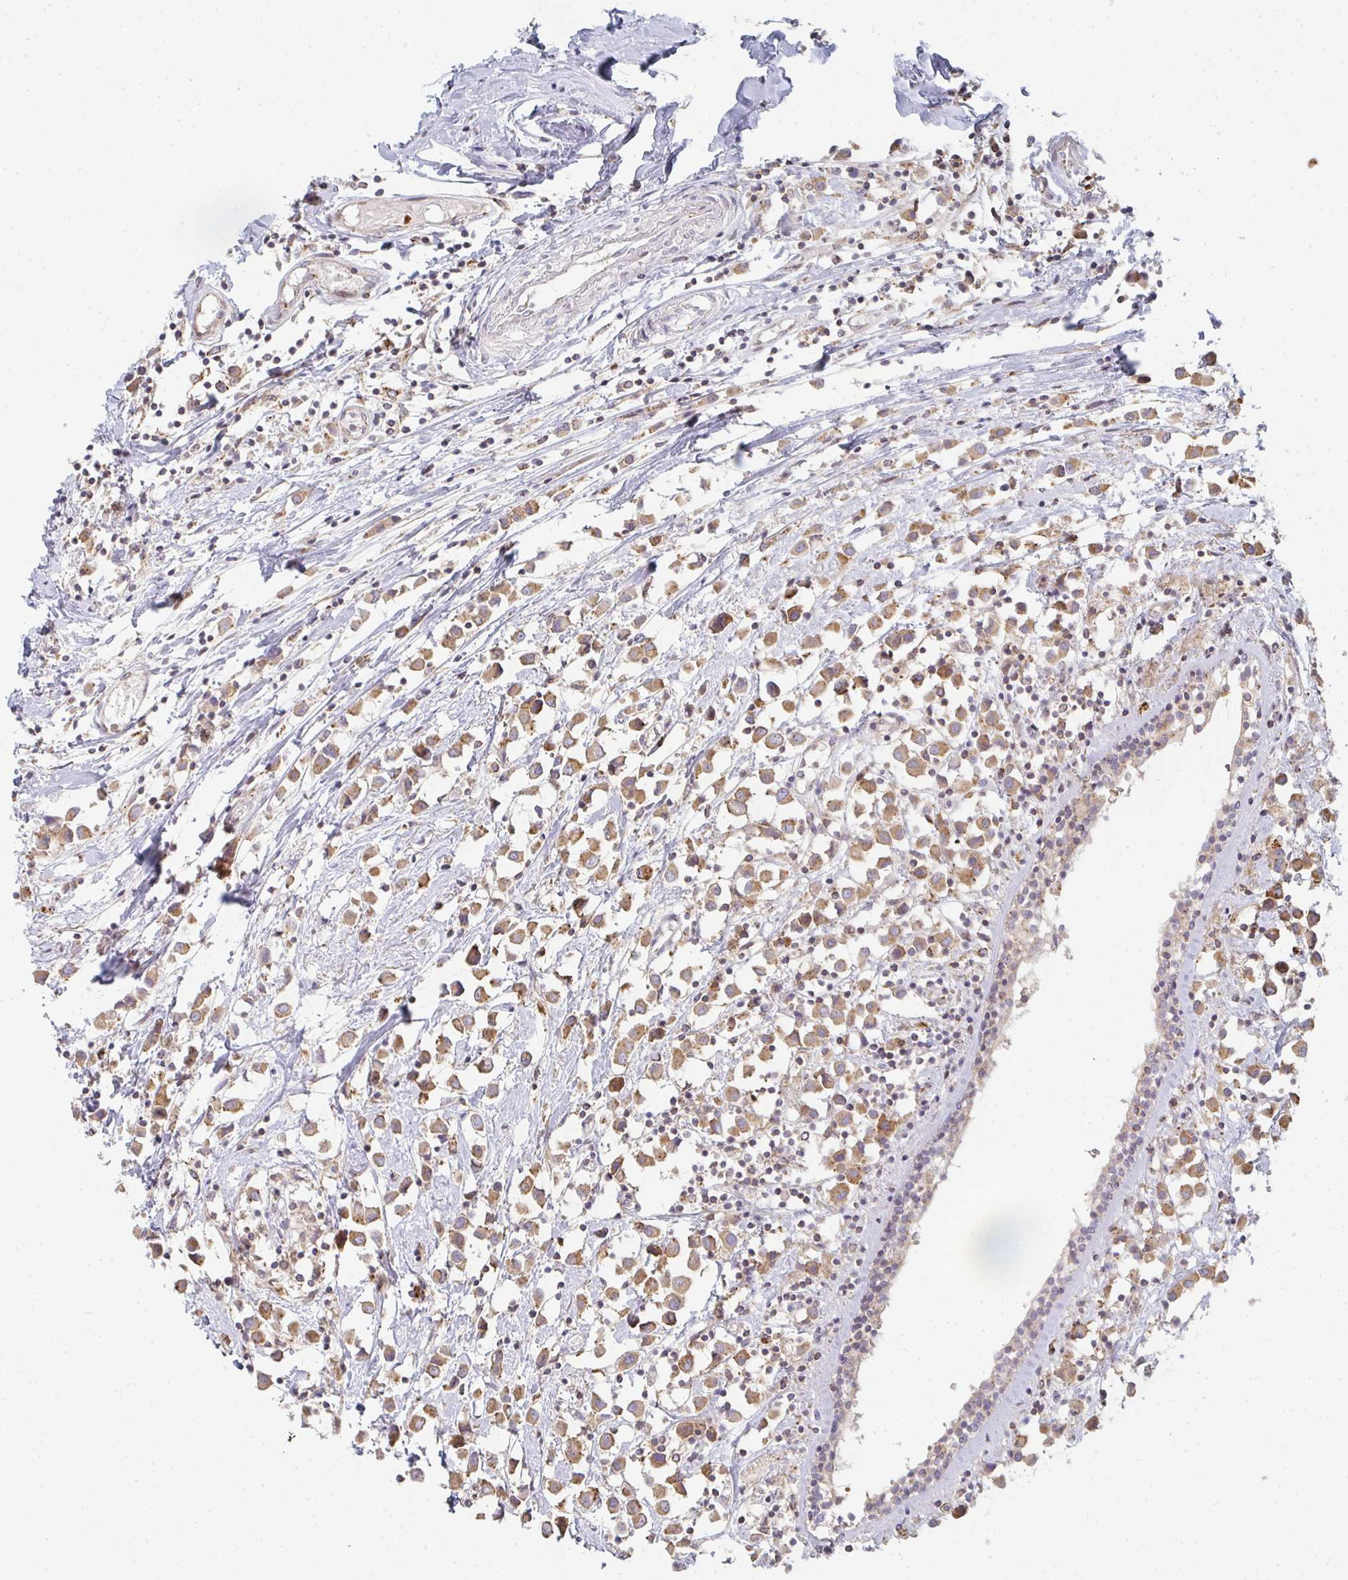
{"staining": {"intensity": "moderate", "quantity": ">75%", "location": "cytoplasmic/membranous"}, "tissue": "breast cancer", "cell_type": "Tumor cells", "image_type": "cancer", "snomed": [{"axis": "morphology", "description": "Duct carcinoma"}, {"axis": "topography", "description": "Breast"}], "caption": "A histopathology image showing moderate cytoplasmic/membranous expression in approximately >75% of tumor cells in breast cancer, as visualized by brown immunohistochemical staining.", "gene": "ZNF526", "patient": {"sex": "female", "age": 61}}